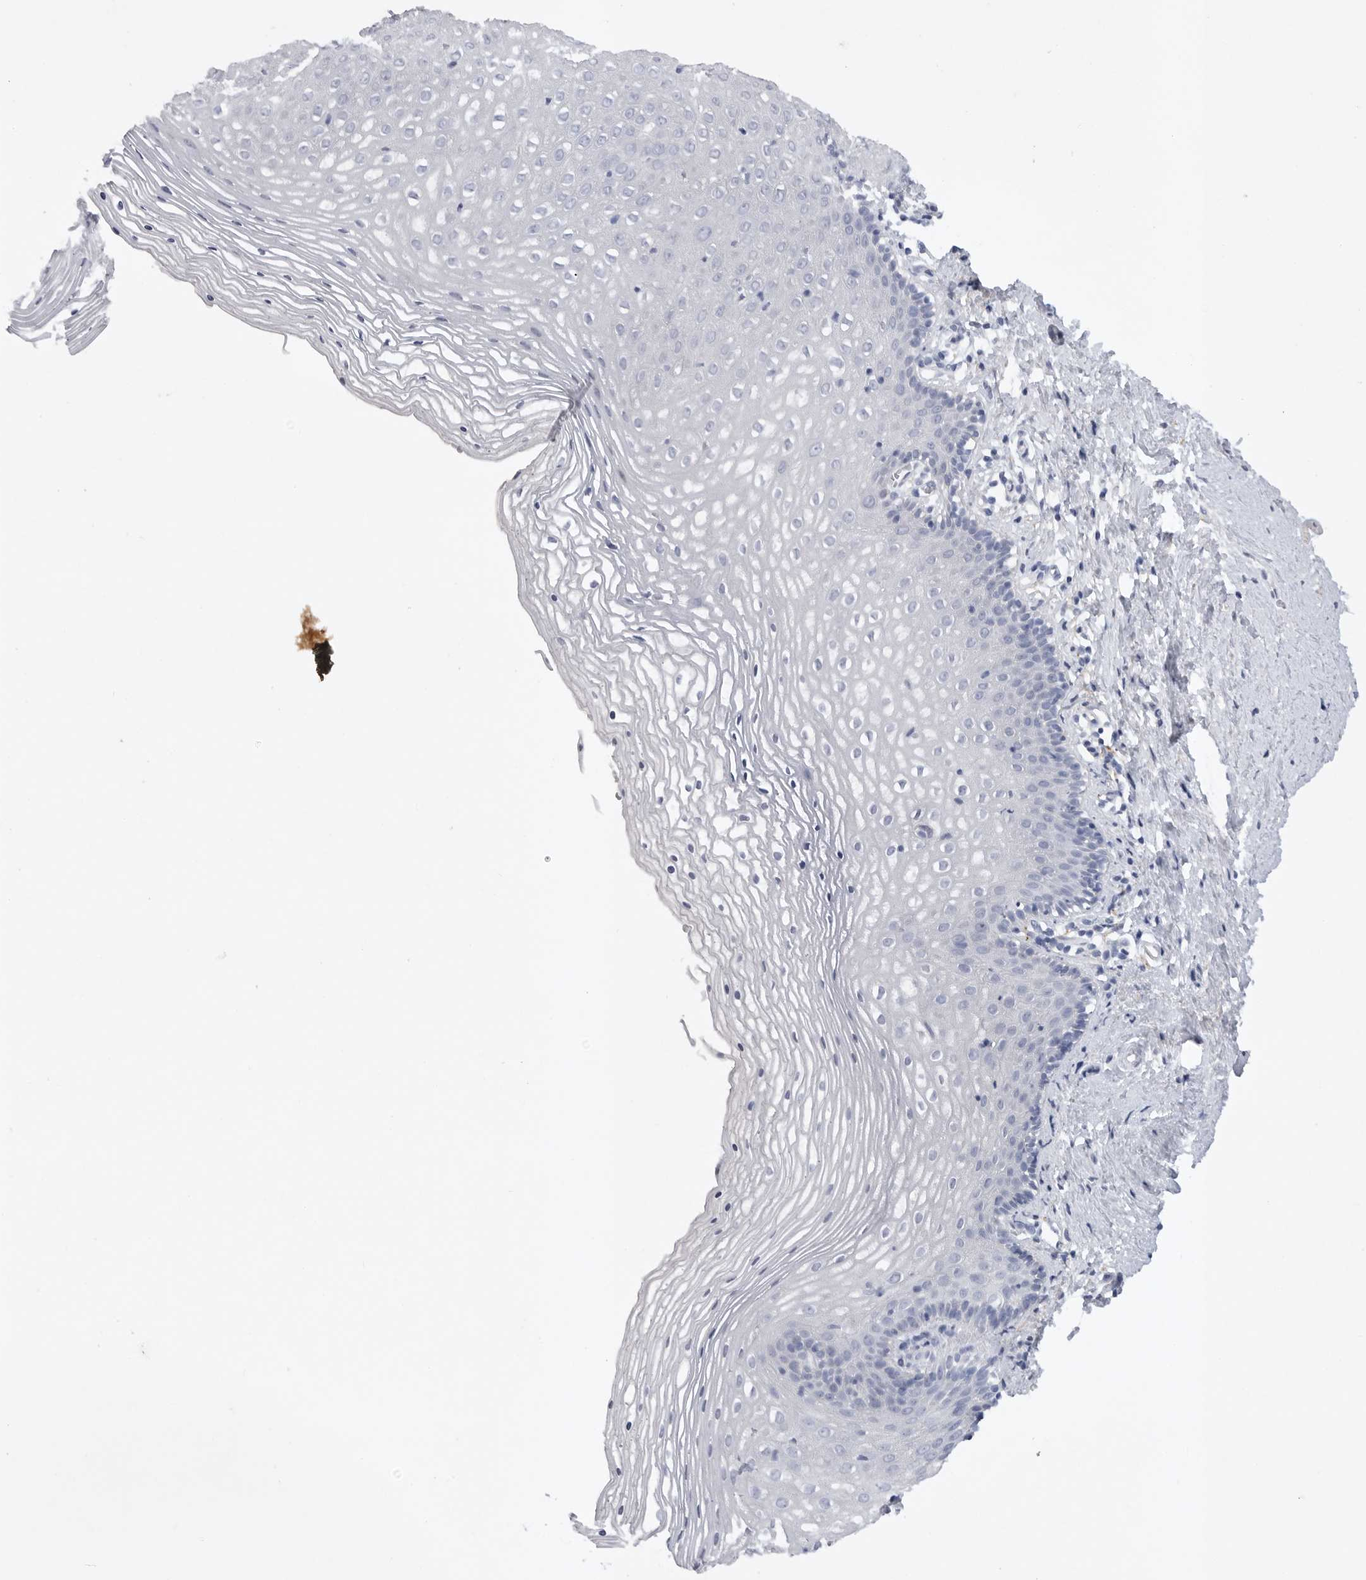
{"staining": {"intensity": "negative", "quantity": "none", "location": "none"}, "tissue": "vagina", "cell_type": "Squamous epithelial cells", "image_type": "normal", "snomed": [{"axis": "morphology", "description": "Normal tissue, NOS"}, {"axis": "topography", "description": "Vagina"}], "caption": "This is a micrograph of IHC staining of unremarkable vagina, which shows no staining in squamous epithelial cells. (DAB immunohistochemistry (IHC) visualized using brightfield microscopy, high magnification).", "gene": "EDEM3", "patient": {"sex": "female", "age": 32}}